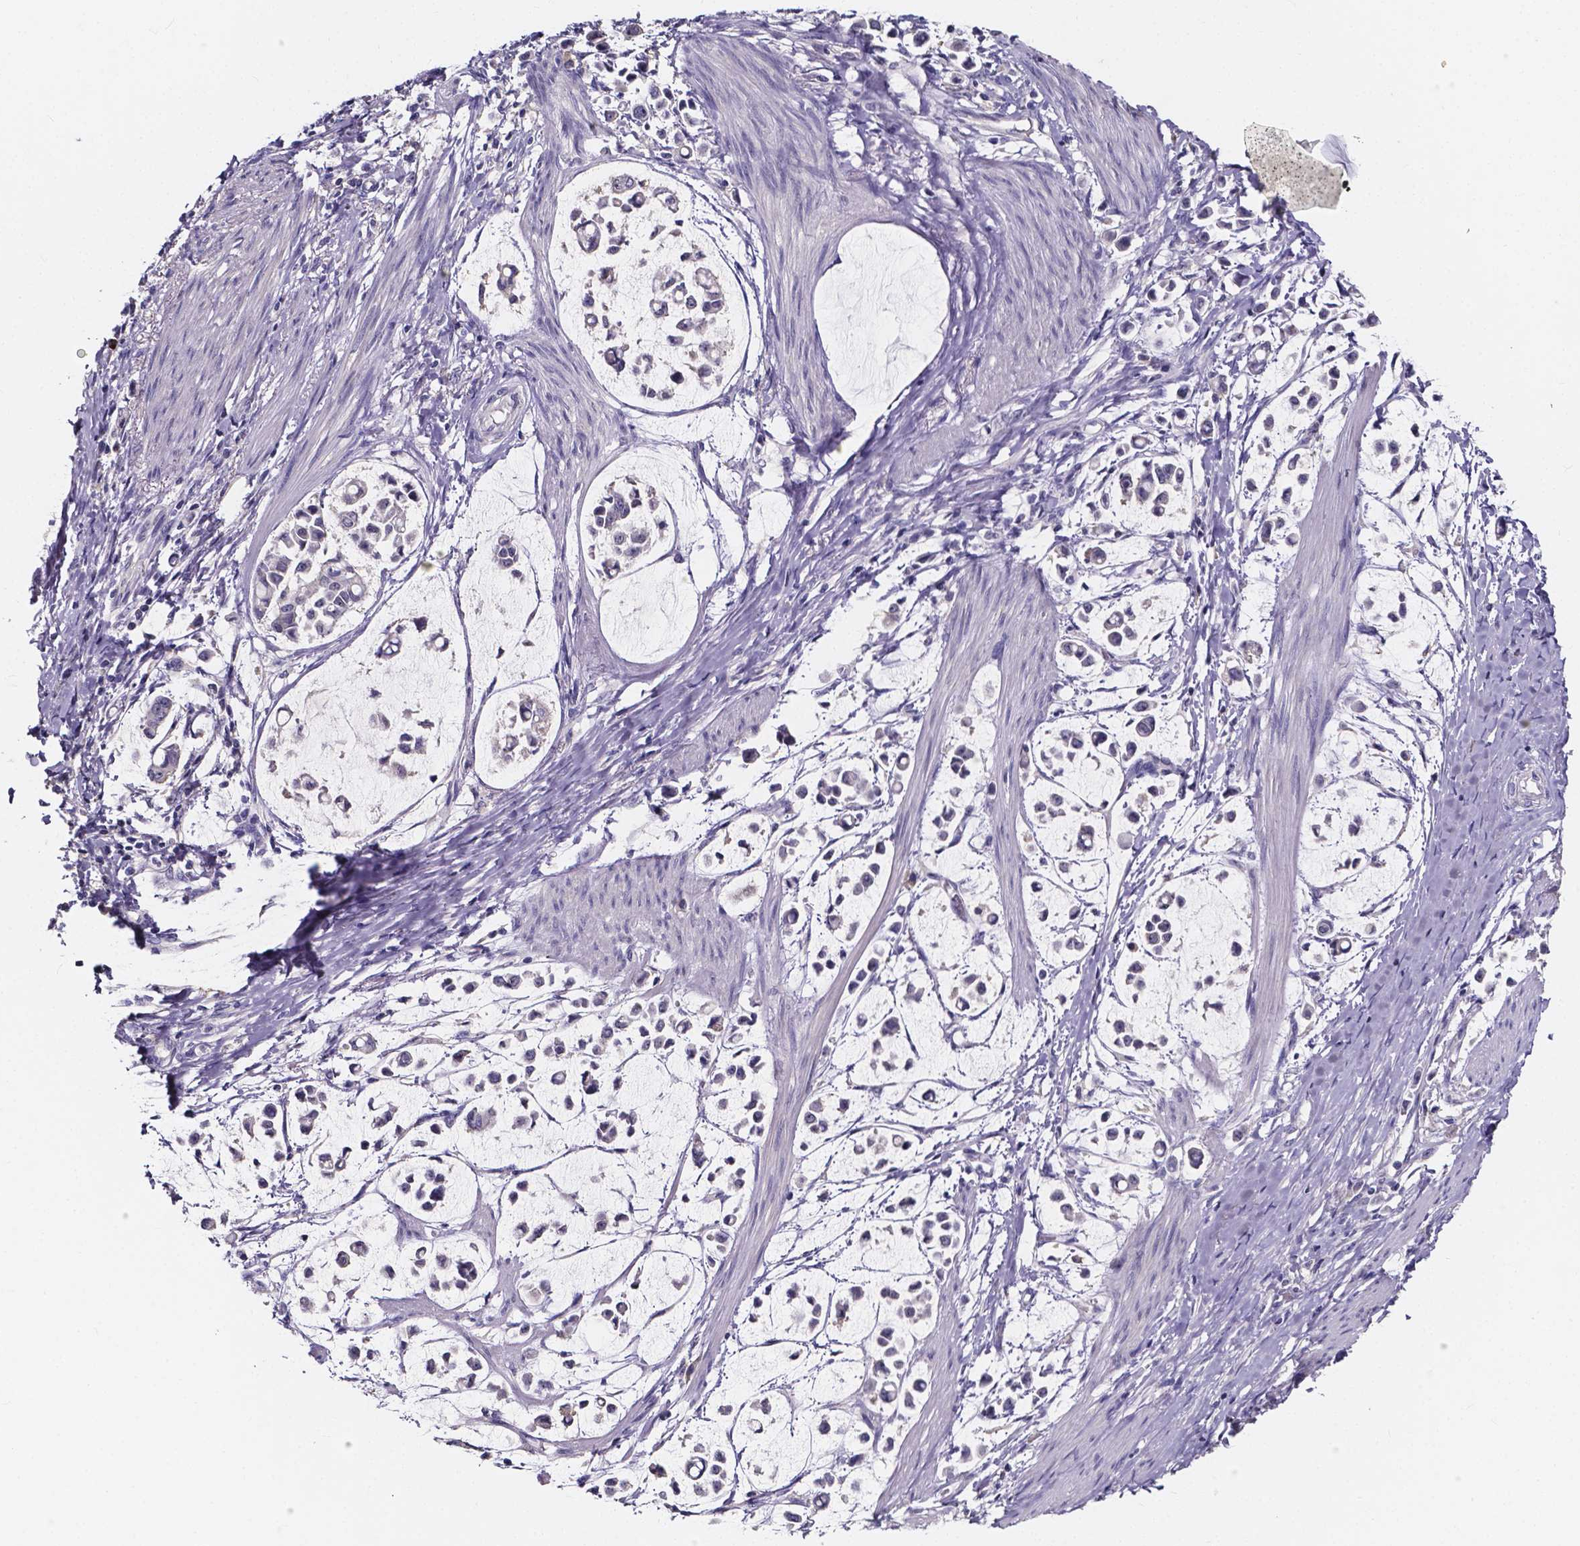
{"staining": {"intensity": "negative", "quantity": "none", "location": "none"}, "tissue": "stomach cancer", "cell_type": "Tumor cells", "image_type": "cancer", "snomed": [{"axis": "morphology", "description": "Adenocarcinoma, NOS"}, {"axis": "topography", "description": "Stomach"}], "caption": "Stomach cancer (adenocarcinoma) was stained to show a protein in brown. There is no significant staining in tumor cells.", "gene": "SPOCD1", "patient": {"sex": "male", "age": 82}}